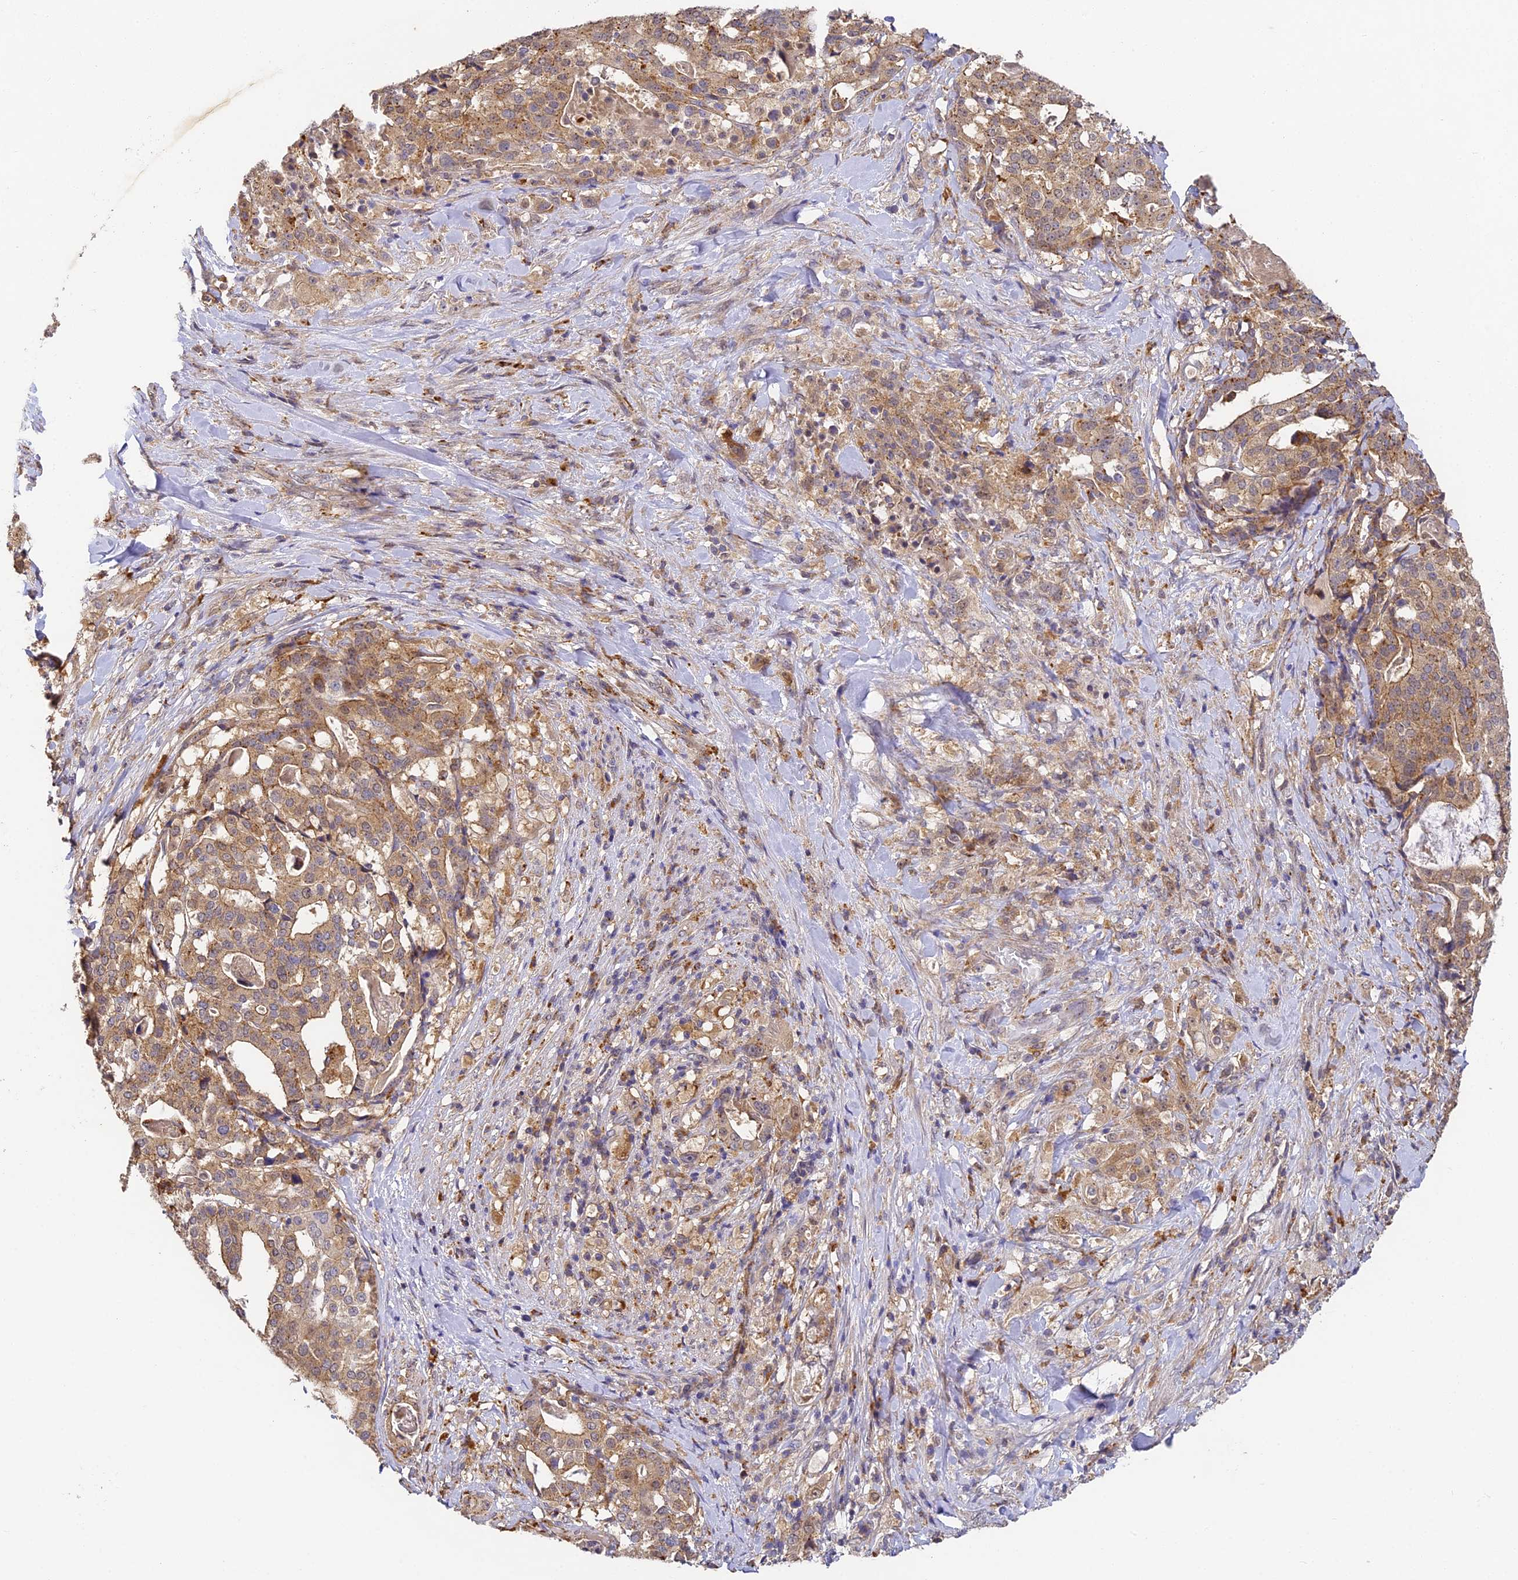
{"staining": {"intensity": "moderate", "quantity": ">75%", "location": "cytoplasmic/membranous"}, "tissue": "stomach cancer", "cell_type": "Tumor cells", "image_type": "cancer", "snomed": [{"axis": "morphology", "description": "Adenocarcinoma, NOS"}, {"axis": "topography", "description": "Stomach"}], "caption": "About >75% of tumor cells in human stomach cancer (adenocarcinoma) display moderate cytoplasmic/membranous protein positivity as visualized by brown immunohistochemical staining.", "gene": "YAE1", "patient": {"sex": "male", "age": 48}}